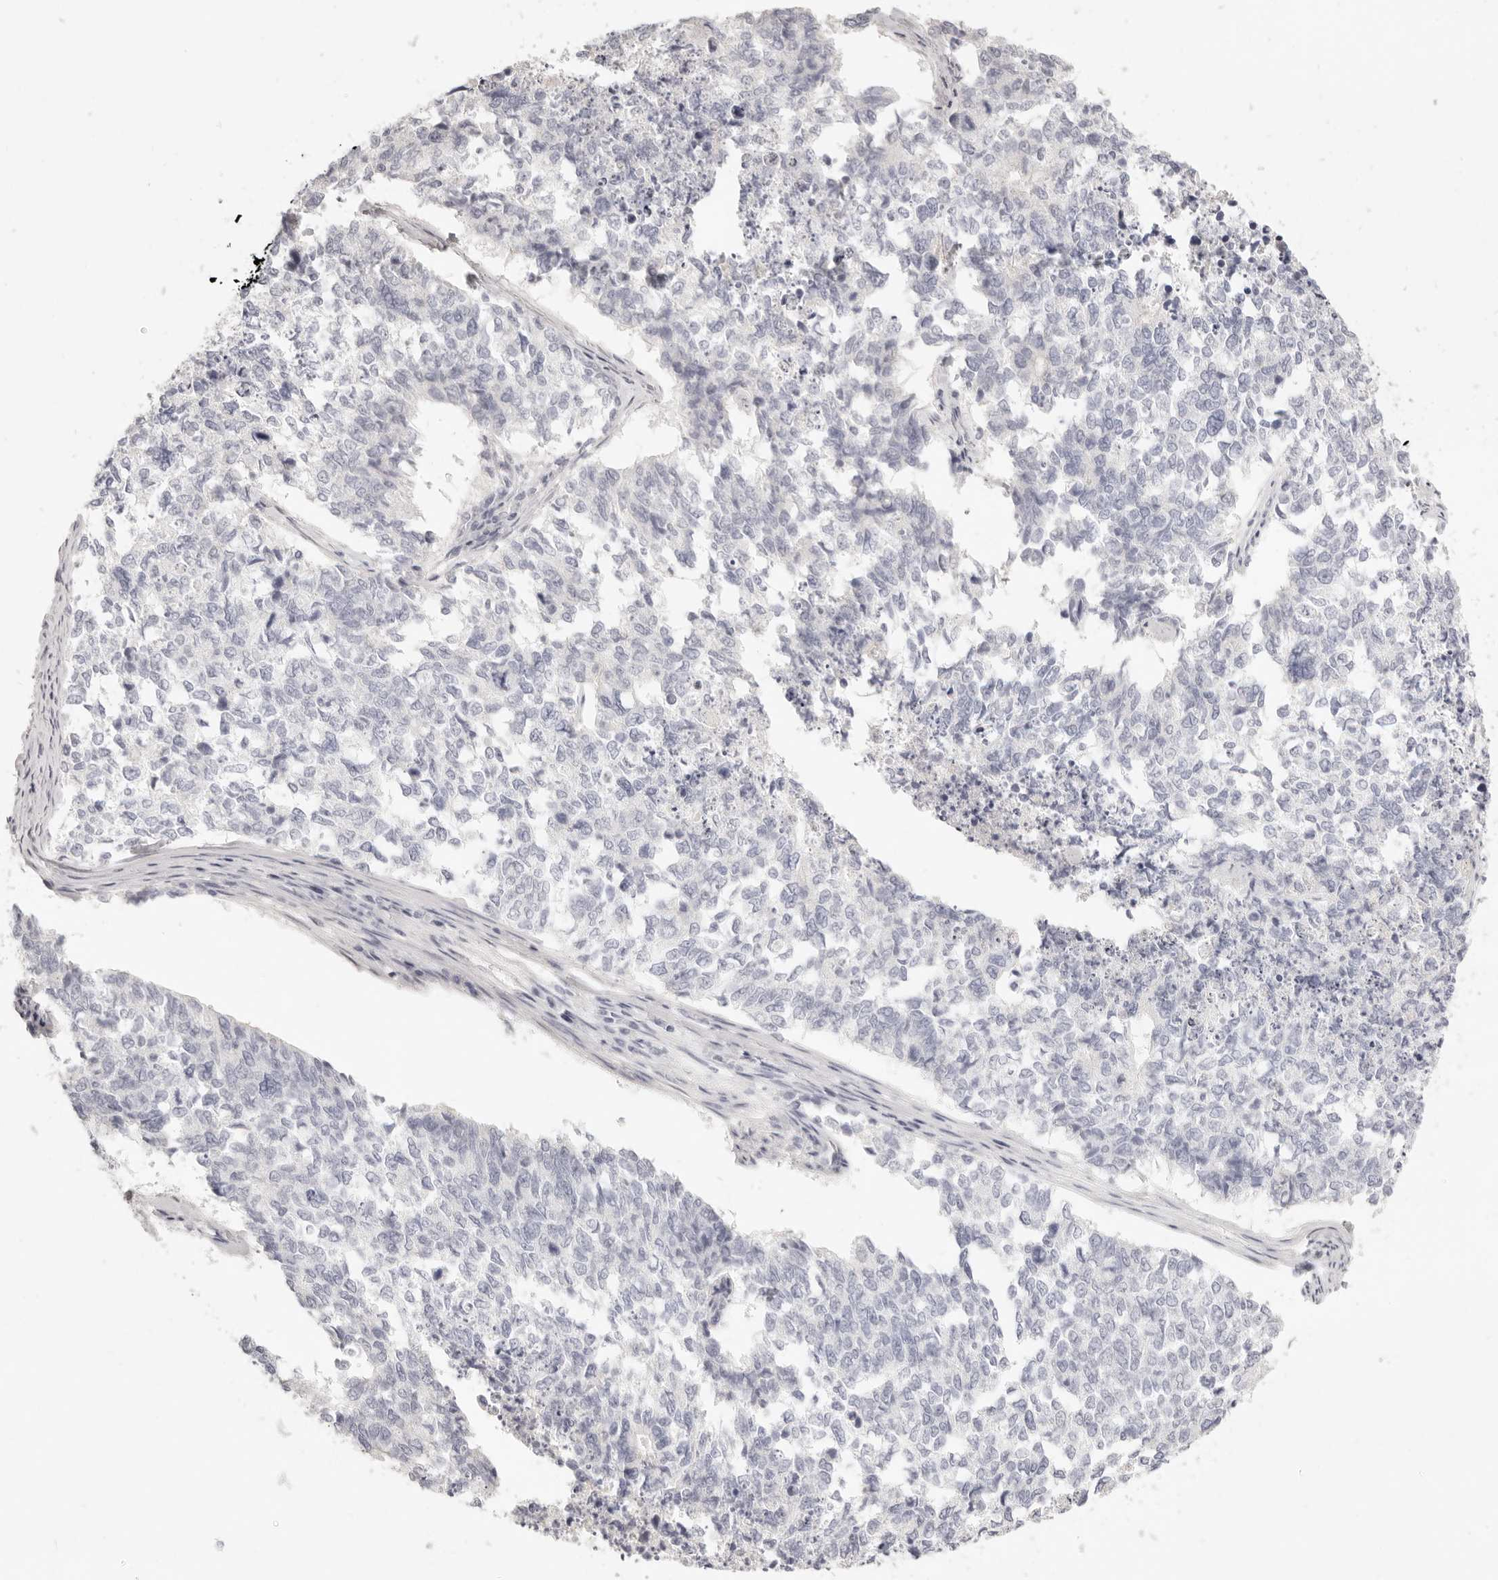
{"staining": {"intensity": "negative", "quantity": "none", "location": "none"}, "tissue": "cervical cancer", "cell_type": "Tumor cells", "image_type": "cancer", "snomed": [{"axis": "morphology", "description": "Squamous cell carcinoma, NOS"}, {"axis": "topography", "description": "Cervix"}], "caption": "Cervical cancer (squamous cell carcinoma) was stained to show a protein in brown. There is no significant positivity in tumor cells.", "gene": "FABP1", "patient": {"sex": "female", "age": 63}}